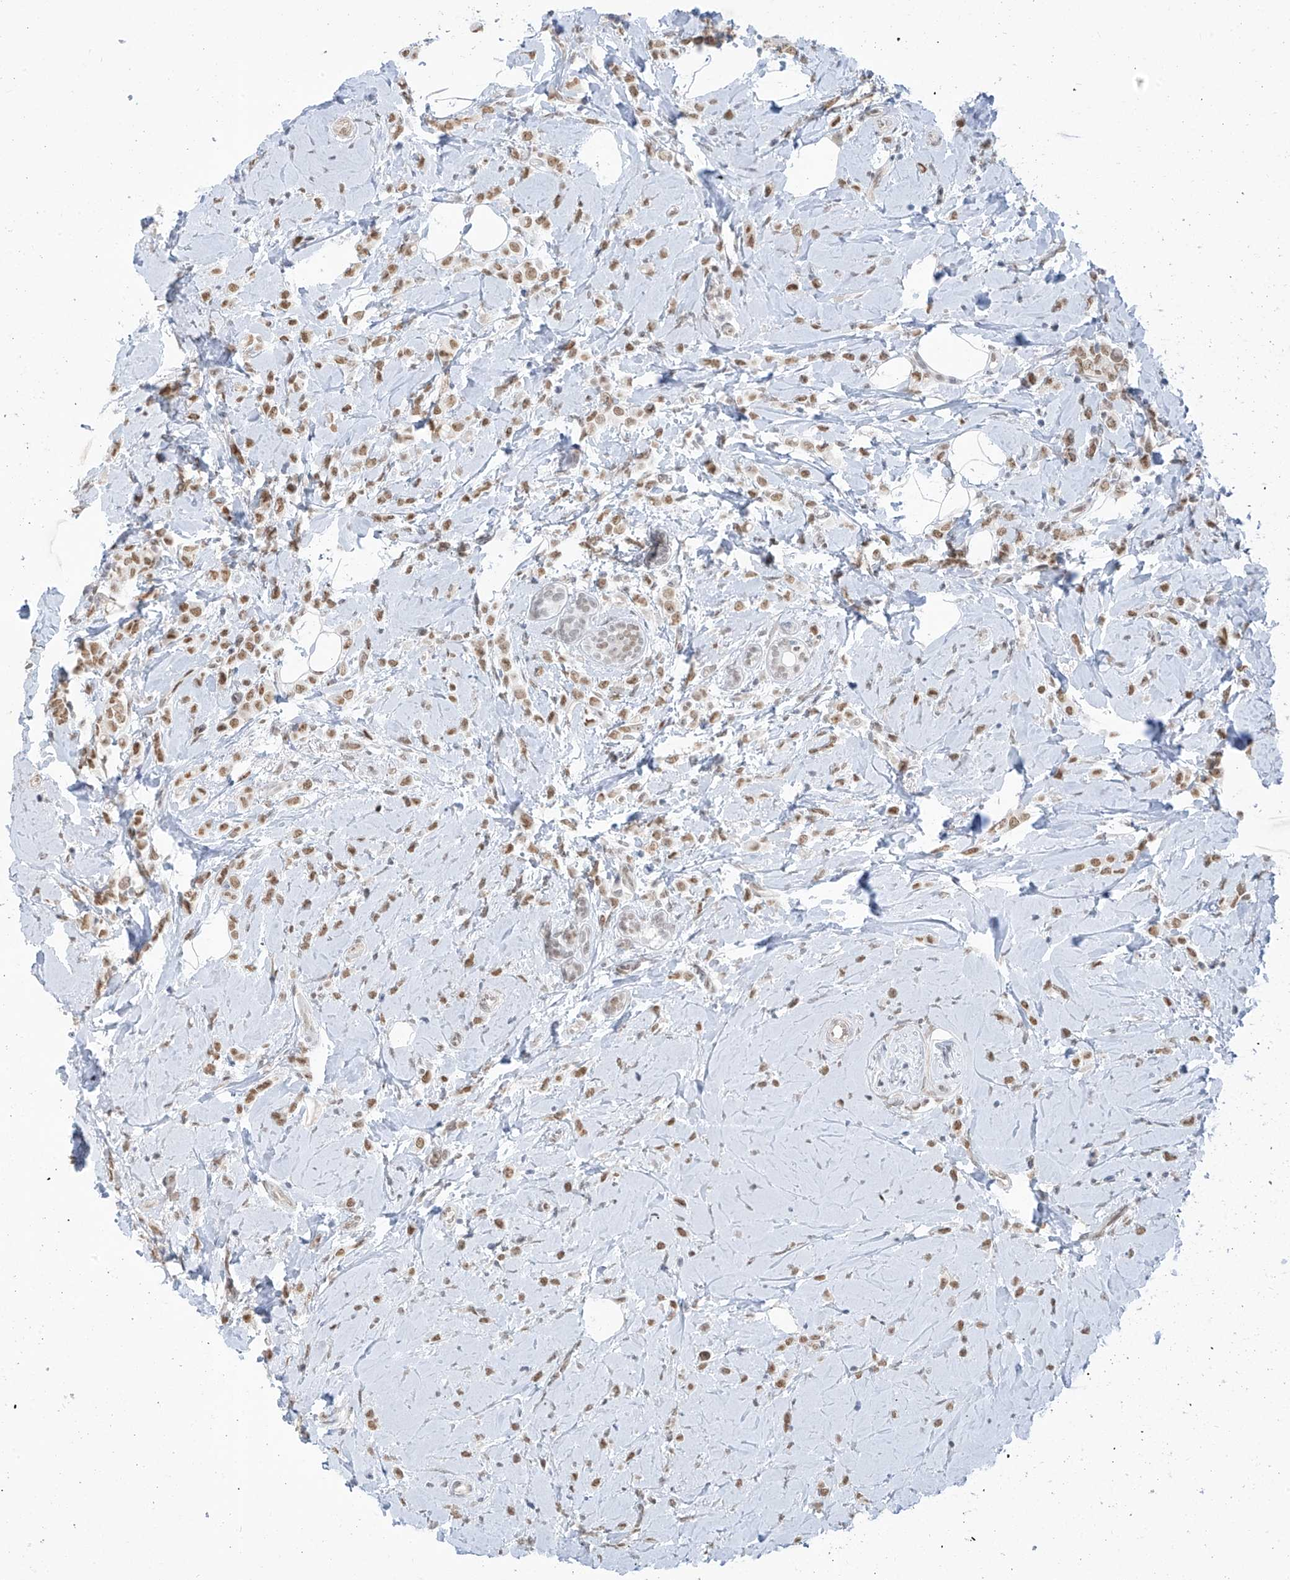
{"staining": {"intensity": "moderate", "quantity": ">75%", "location": "nuclear"}, "tissue": "breast cancer", "cell_type": "Tumor cells", "image_type": "cancer", "snomed": [{"axis": "morphology", "description": "Lobular carcinoma"}, {"axis": "topography", "description": "Breast"}], "caption": "A medium amount of moderate nuclear staining is appreciated in approximately >75% of tumor cells in lobular carcinoma (breast) tissue. The protein is stained brown, and the nuclei are stained in blue (DAB (3,3'-diaminobenzidine) IHC with brightfield microscopy, high magnification).", "gene": "MCM9", "patient": {"sex": "female", "age": 47}}